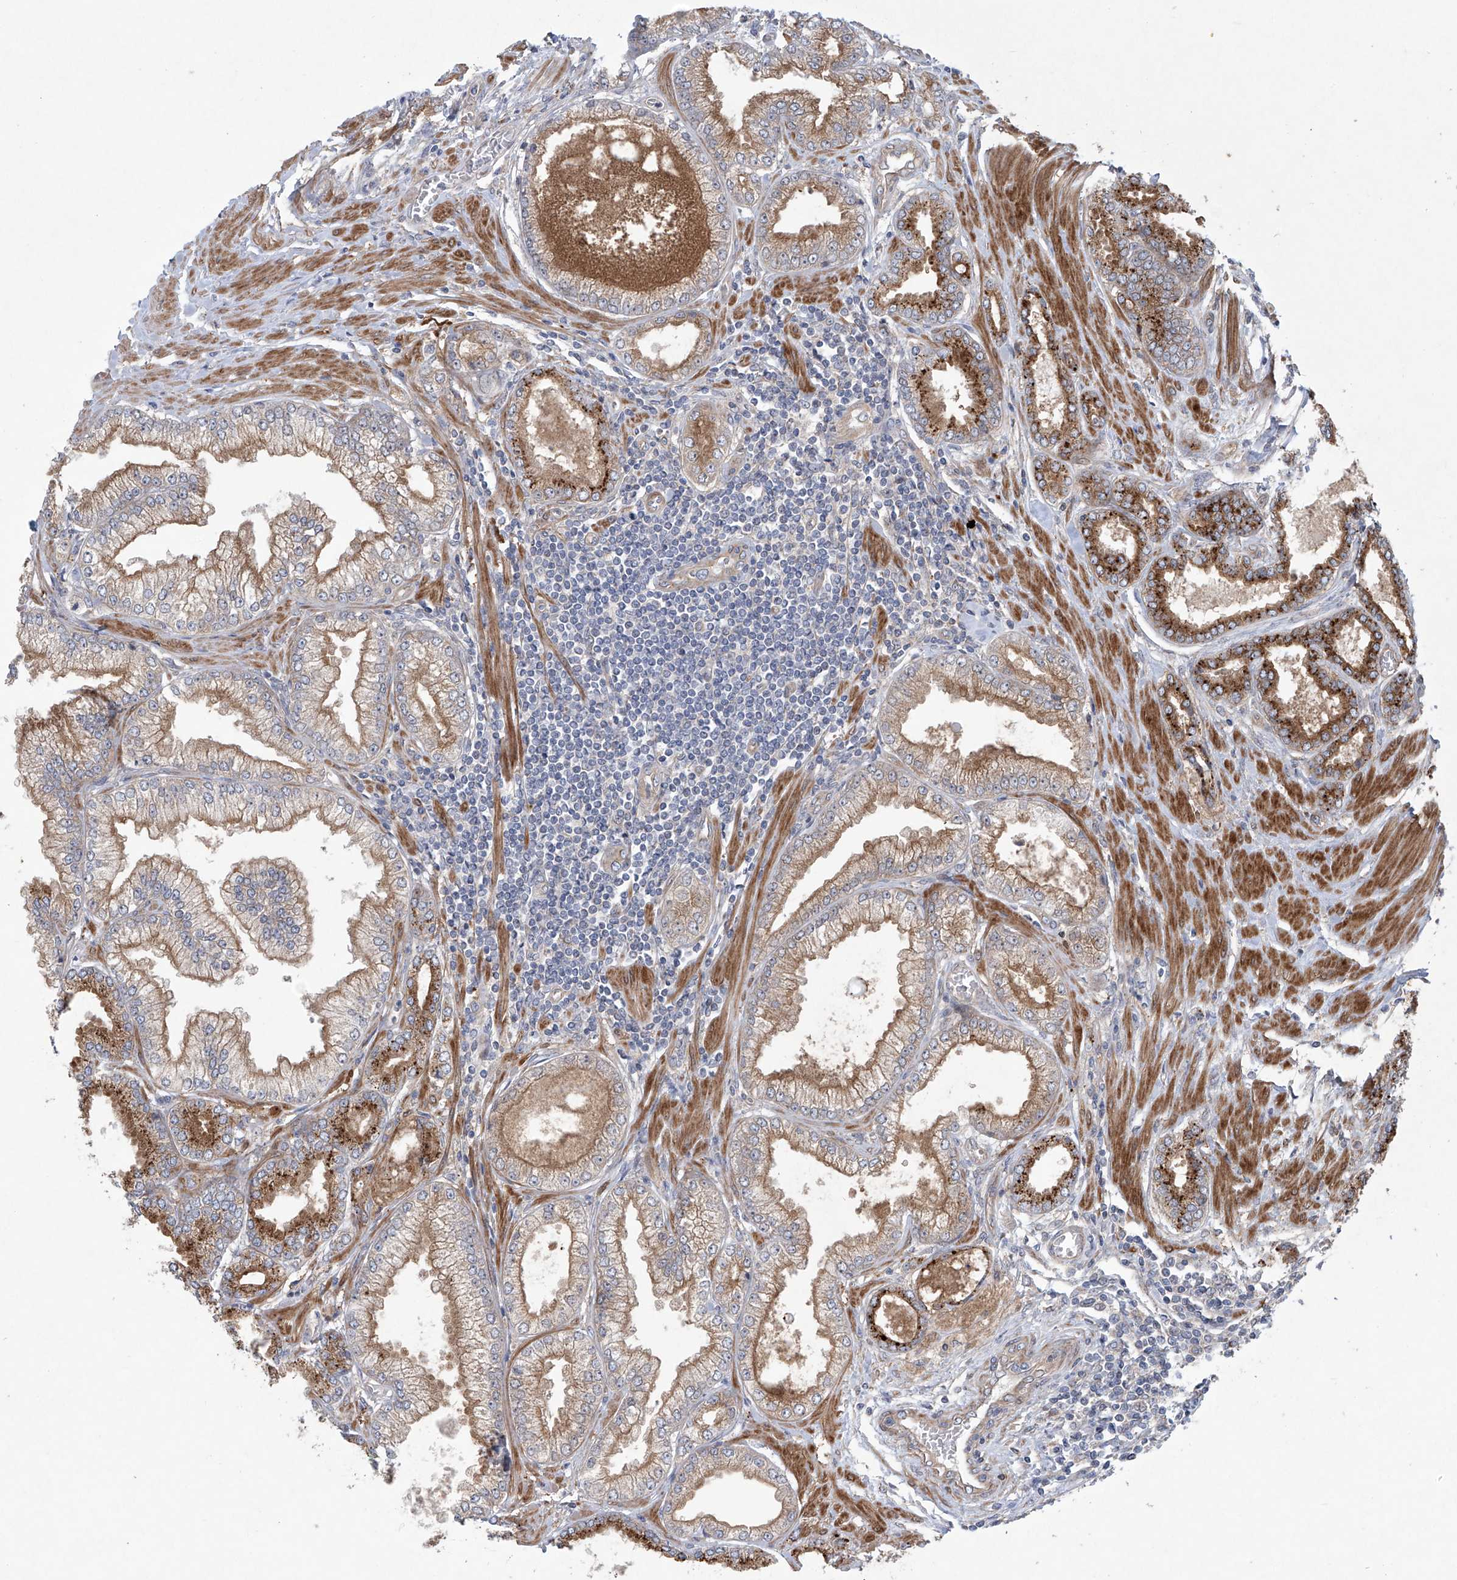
{"staining": {"intensity": "moderate", "quantity": ">75%", "location": "cytoplasmic/membranous"}, "tissue": "prostate cancer", "cell_type": "Tumor cells", "image_type": "cancer", "snomed": [{"axis": "morphology", "description": "Adenocarcinoma, Low grade"}, {"axis": "topography", "description": "Prostate"}], "caption": "The micrograph shows staining of prostate cancer (adenocarcinoma (low-grade)), revealing moderate cytoplasmic/membranous protein staining (brown color) within tumor cells.", "gene": "KLC4", "patient": {"sex": "male", "age": 62}}